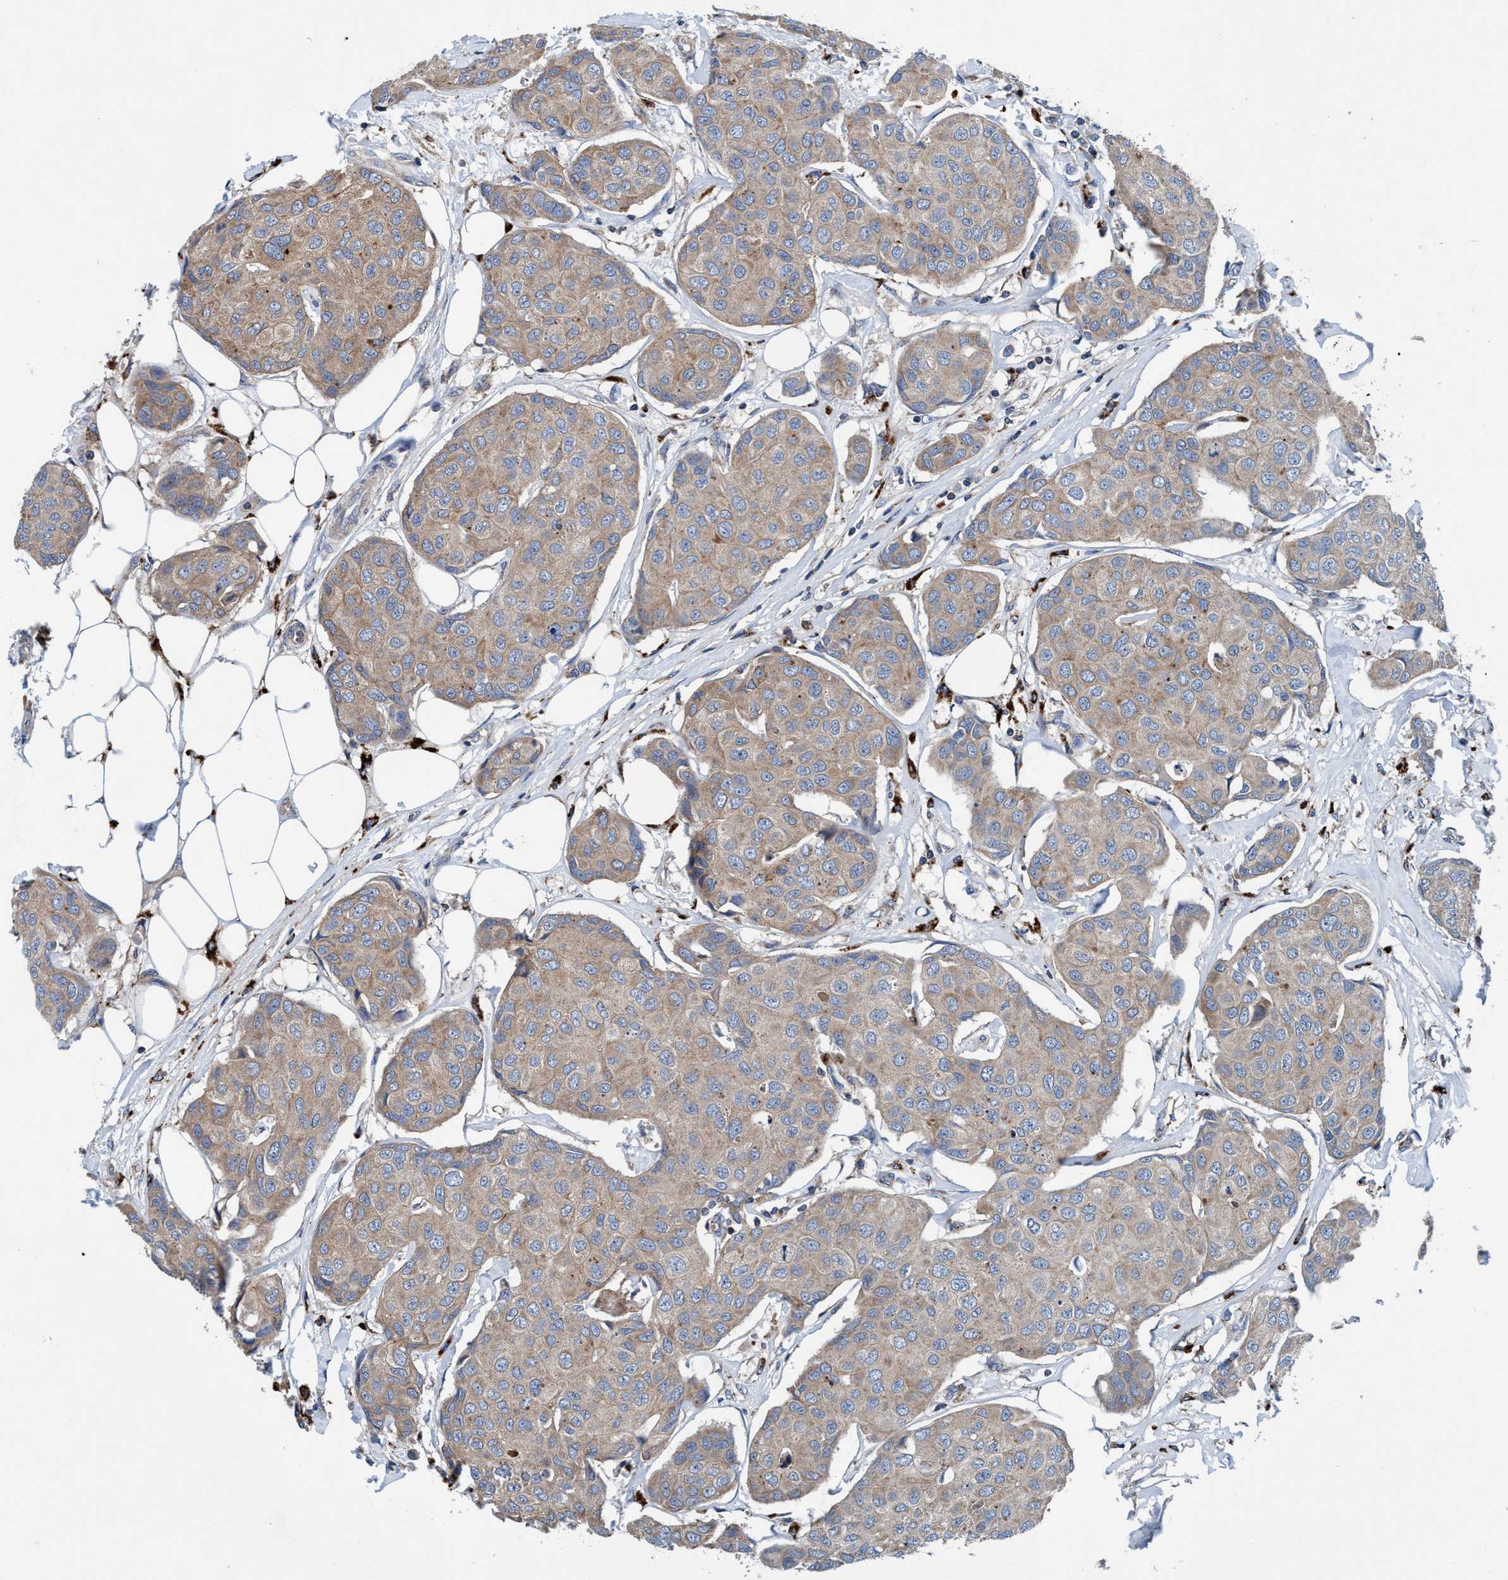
{"staining": {"intensity": "weak", "quantity": ">75%", "location": "cytoplasmic/membranous"}, "tissue": "breast cancer", "cell_type": "Tumor cells", "image_type": "cancer", "snomed": [{"axis": "morphology", "description": "Duct carcinoma"}, {"axis": "topography", "description": "Breast"}], "caption": "Immunohistochemistry (IHC) of human breast cancer shows low levels of weak cytoplasmic/membranous positivity in approximately >75% of tumor cells.", "gene": "ENDOG", "patient": {"sex": "female", "age": 80}}